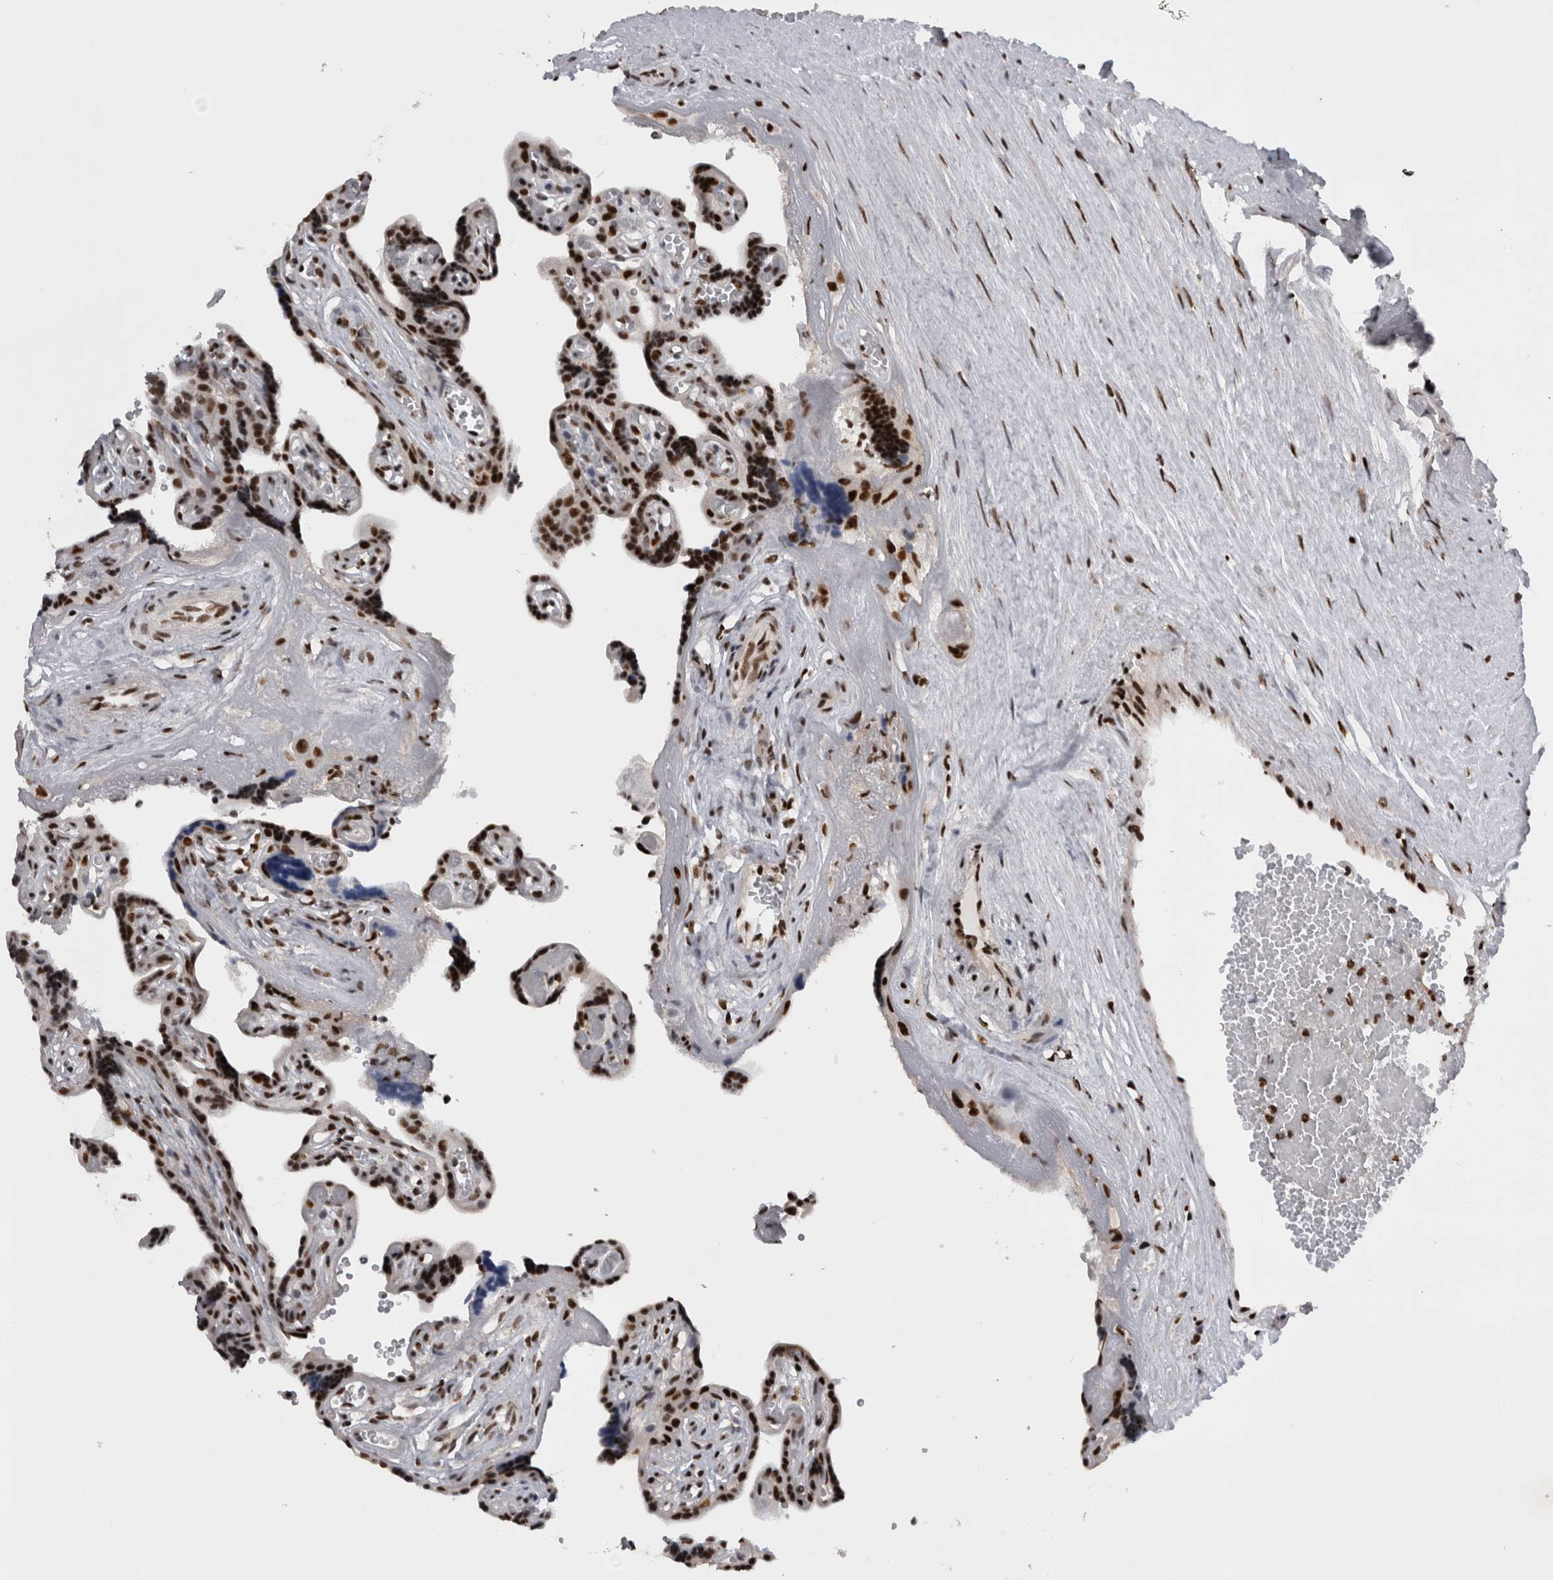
{"staining": {"intensity": "strong", "quantity": ">75%", "location": "nuclear"}, "tissue": "placenta", "cell_type": "Trophoblastic cells", "image_type": "normal", "snomed": [{"axis": "morphology", "description": "Normal tissue, NOS"}, {"axis": "topography", "description": "Placenta"}], "caption": "Trophoblastic cells reveal strong nuclear expression in about >75% of cells in benign placenta. (IHC, brightfield microscopy, high magnification).", "gene": "CDK11A", "patient": {"sex": "female", "age": 30}}